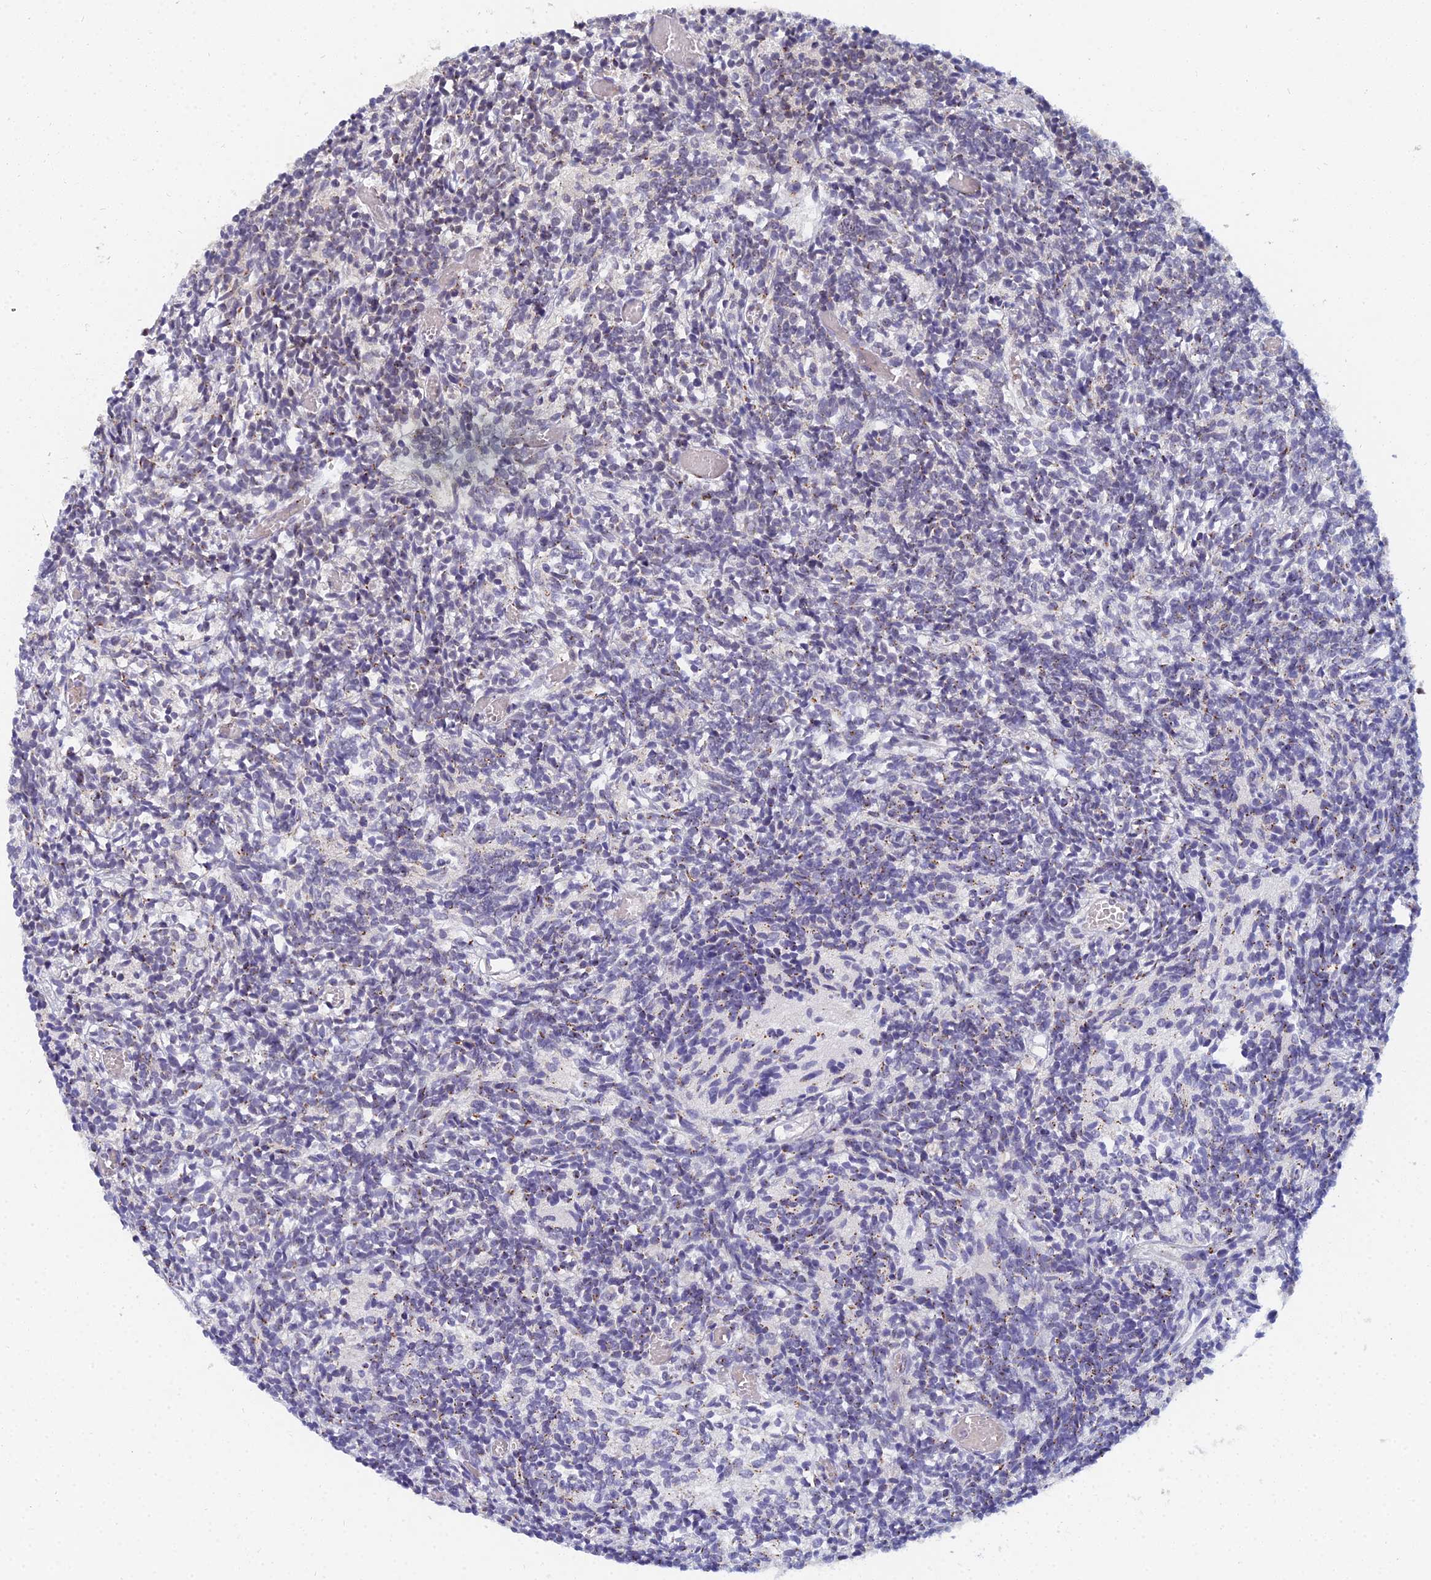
{"staining": {"intensity": "negative", "quantity": "none", "location": "none"}, "tissue": "glioma", "cell_type": "Tumor cells", "image_type": "cancer", "snomed": [{"axis": "morphology", "description": "Glioma, malignant, Low grade"}, {"axis": "topography", "description": "Brain"}], "caption": "This is an immunohistochemistry (IHC) histopathology image of malignant low-grade glioma. There is no staining in tumor cells.", "gene": "THOC3", "patient": {"sex": "female", "age": 1}}